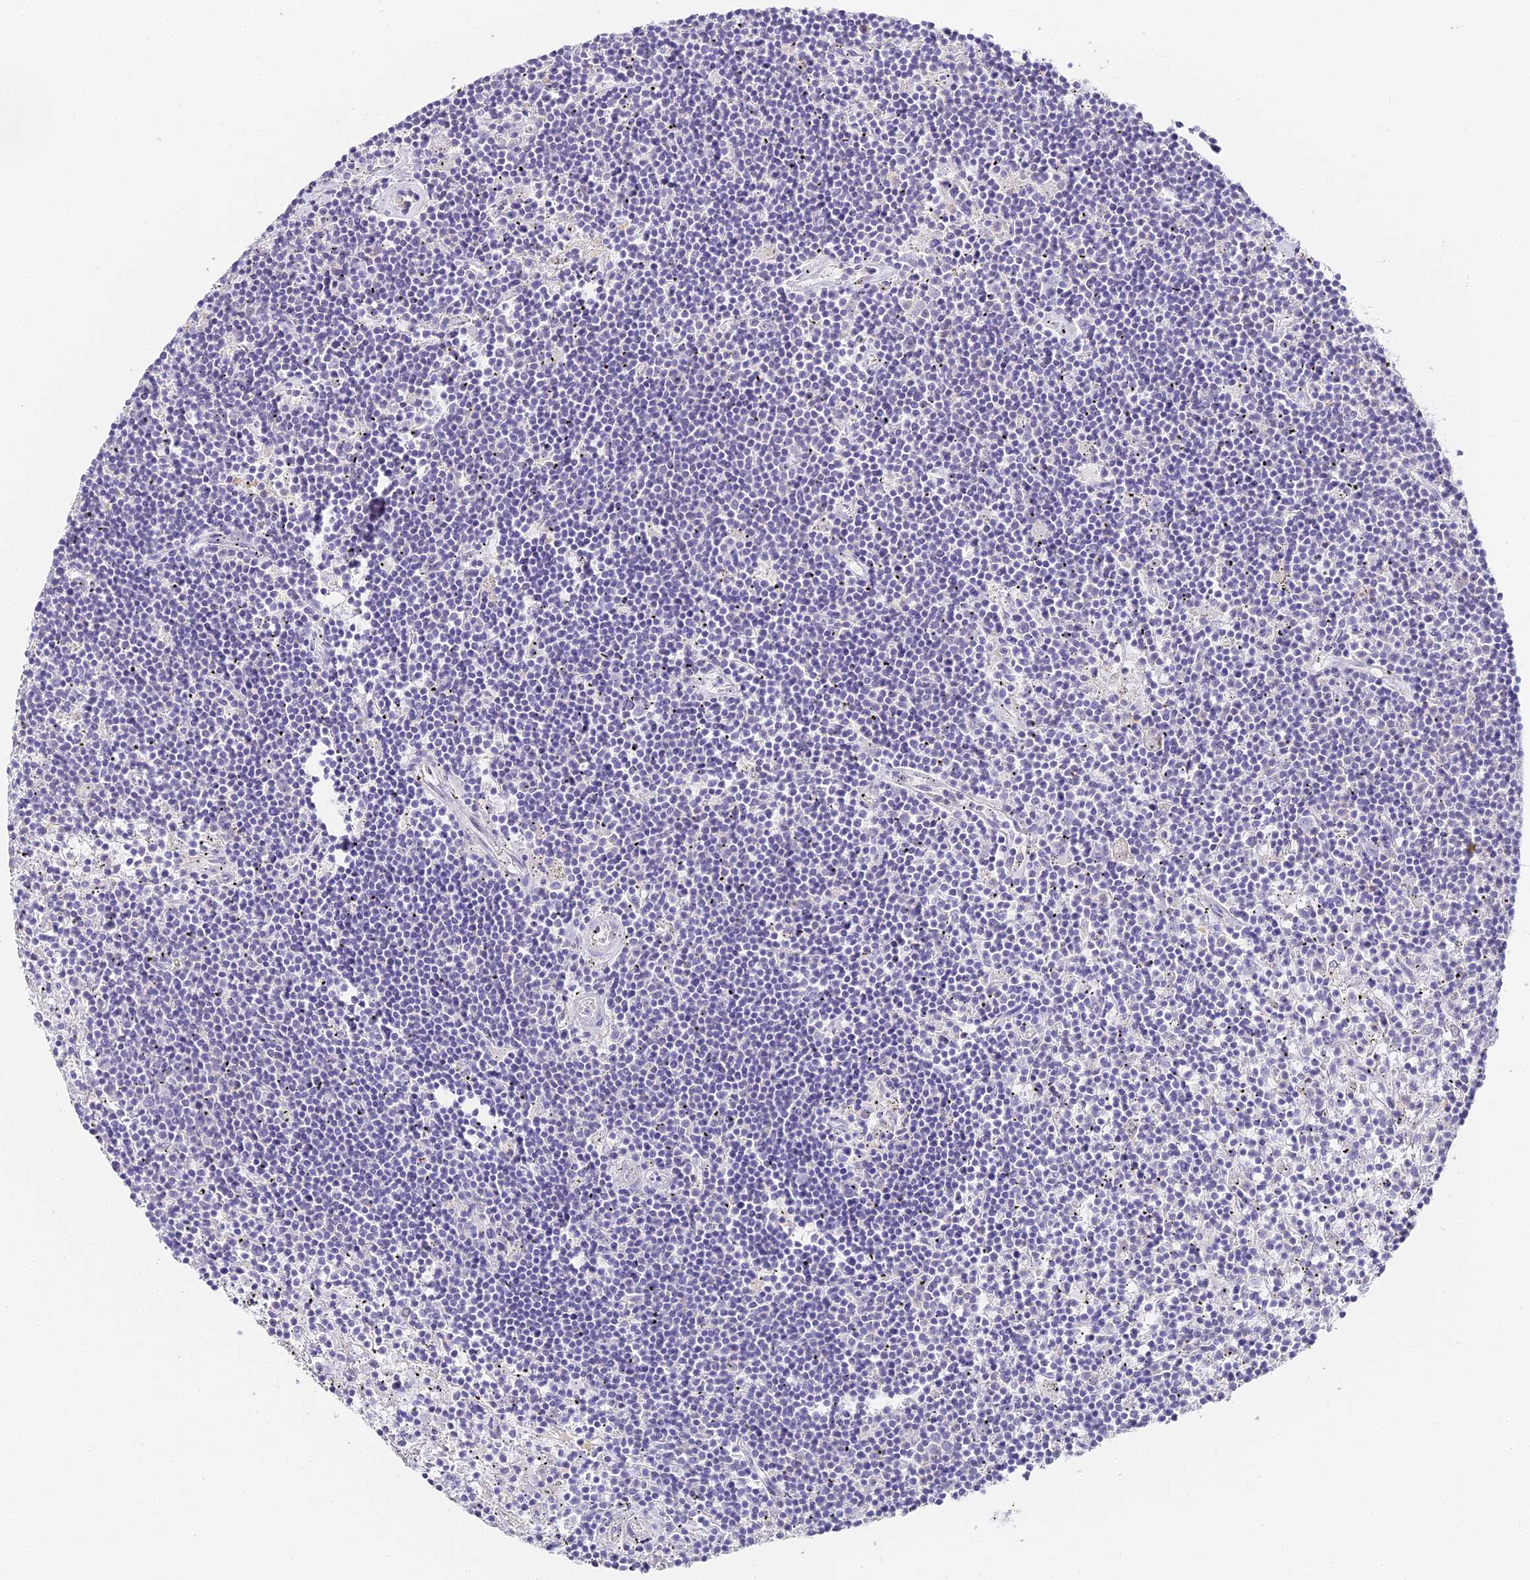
{"staining": {"intensity": "negative", "quantity": "none", "location": "none"}, "tissue": "lymphoma", "cell_type": "Tumor cells", "image_type": "cancer", "snomed": [{"axis": "morphology", "description": "Malignant lymphoma, non-Hodgkin's type, Low grade"}, {"axis": "topography", "description": "Spleen"}], "caption": "This is an immunohistochemistry (IHC) histopathology image of lymphoma. There is no expression in tumor cells.", "gene": "ABHD14A-ACY1", "patient": {"sex": "male", "age": 76}}